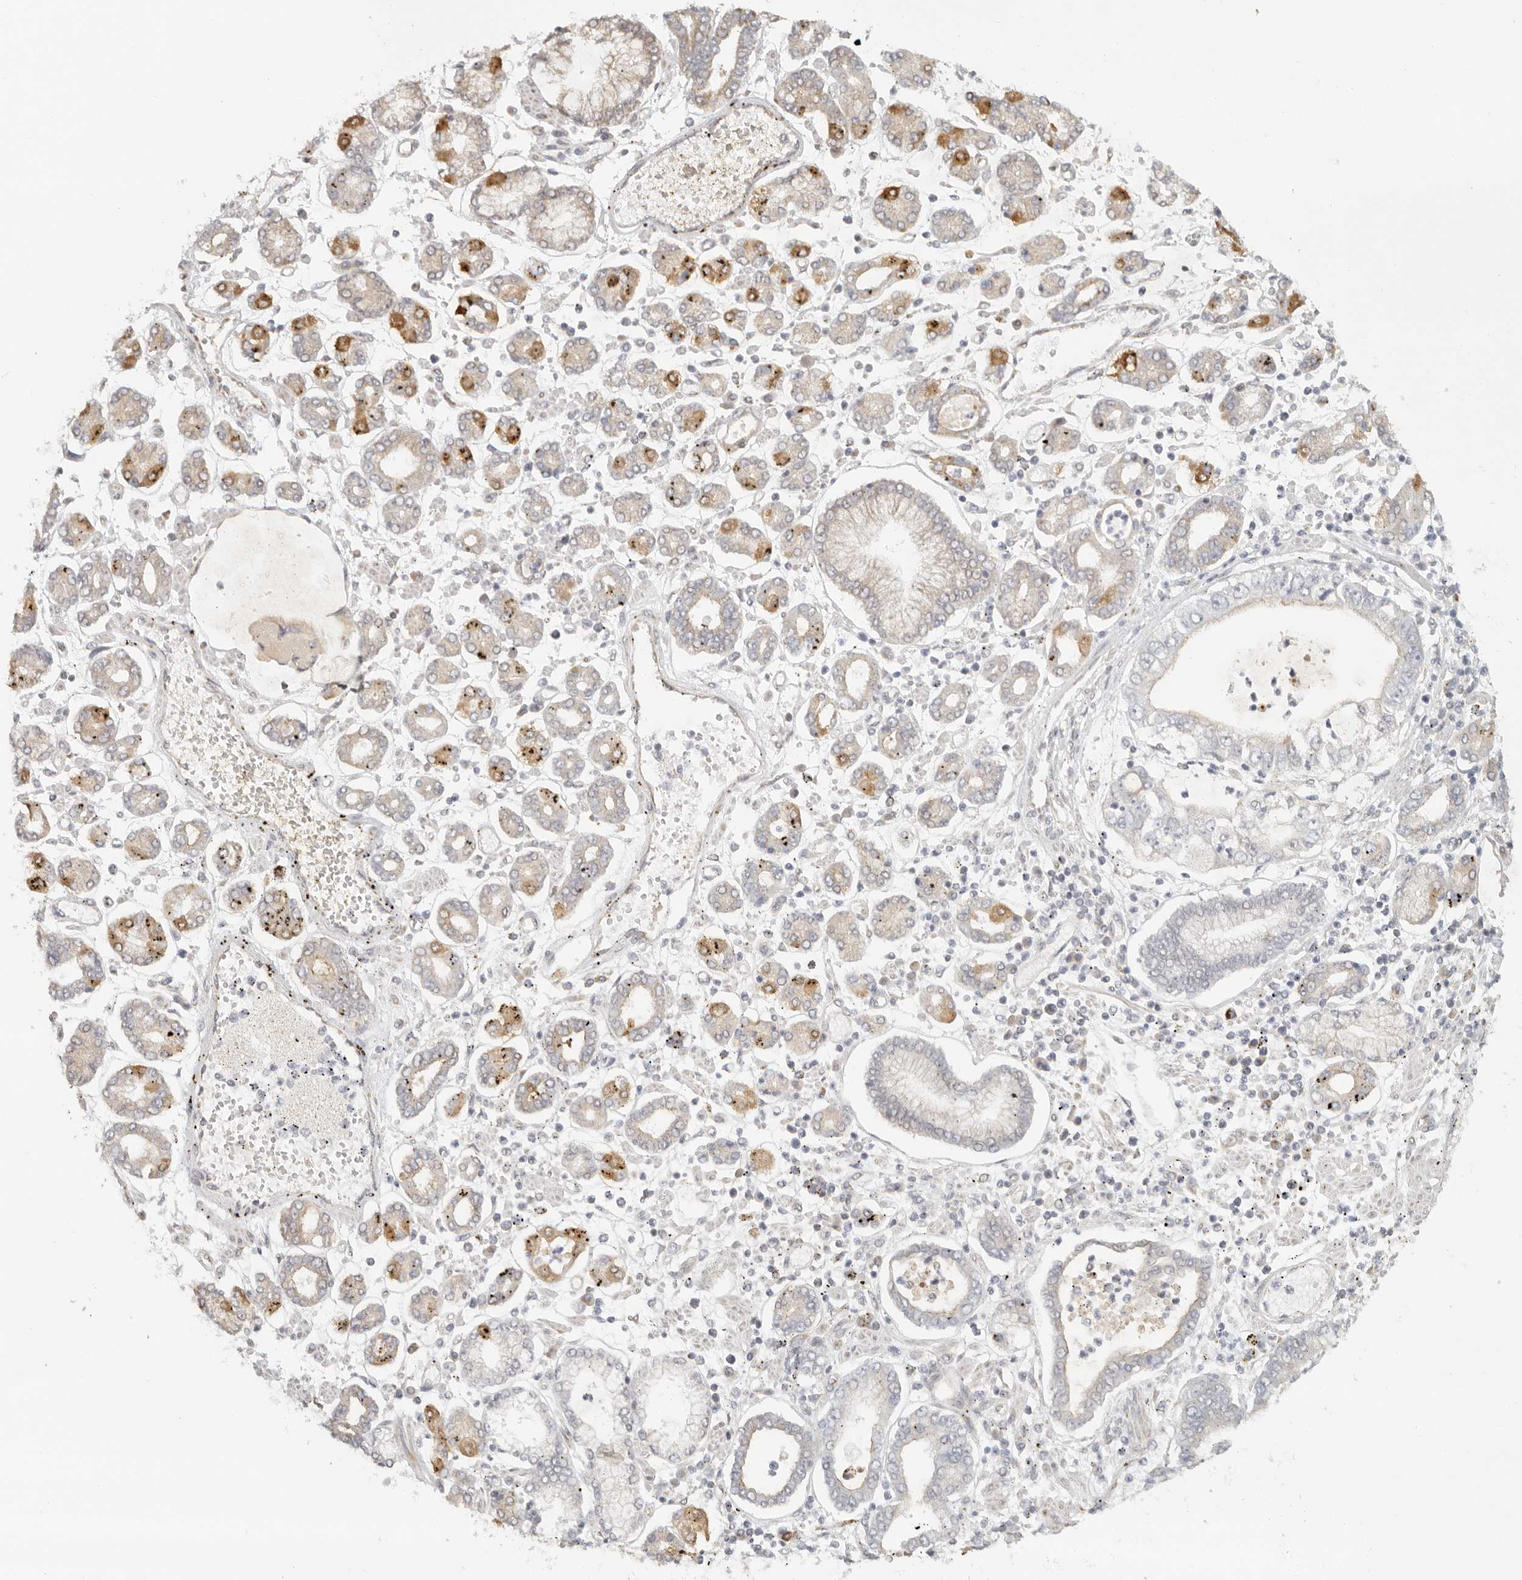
{"staining": {"intensity": "negative", "quantity": "none", "location": "none"}, "tissue": "stomach cancer", "cell_type": "Tumor cells", "image_type": "cancer", "snomed": [{"axis": "morphology", "description": "Adenocarcinoma, NOS"}, {"axis": "topography", "description": "Stomach"}], "caption": "This is an immunohistochemistry photomicrograph of adenocarcinoma (stomach). There is no expression in tumor cells.", "gene": "KDF1", "patient": {"sex": "male", "age": 76}}